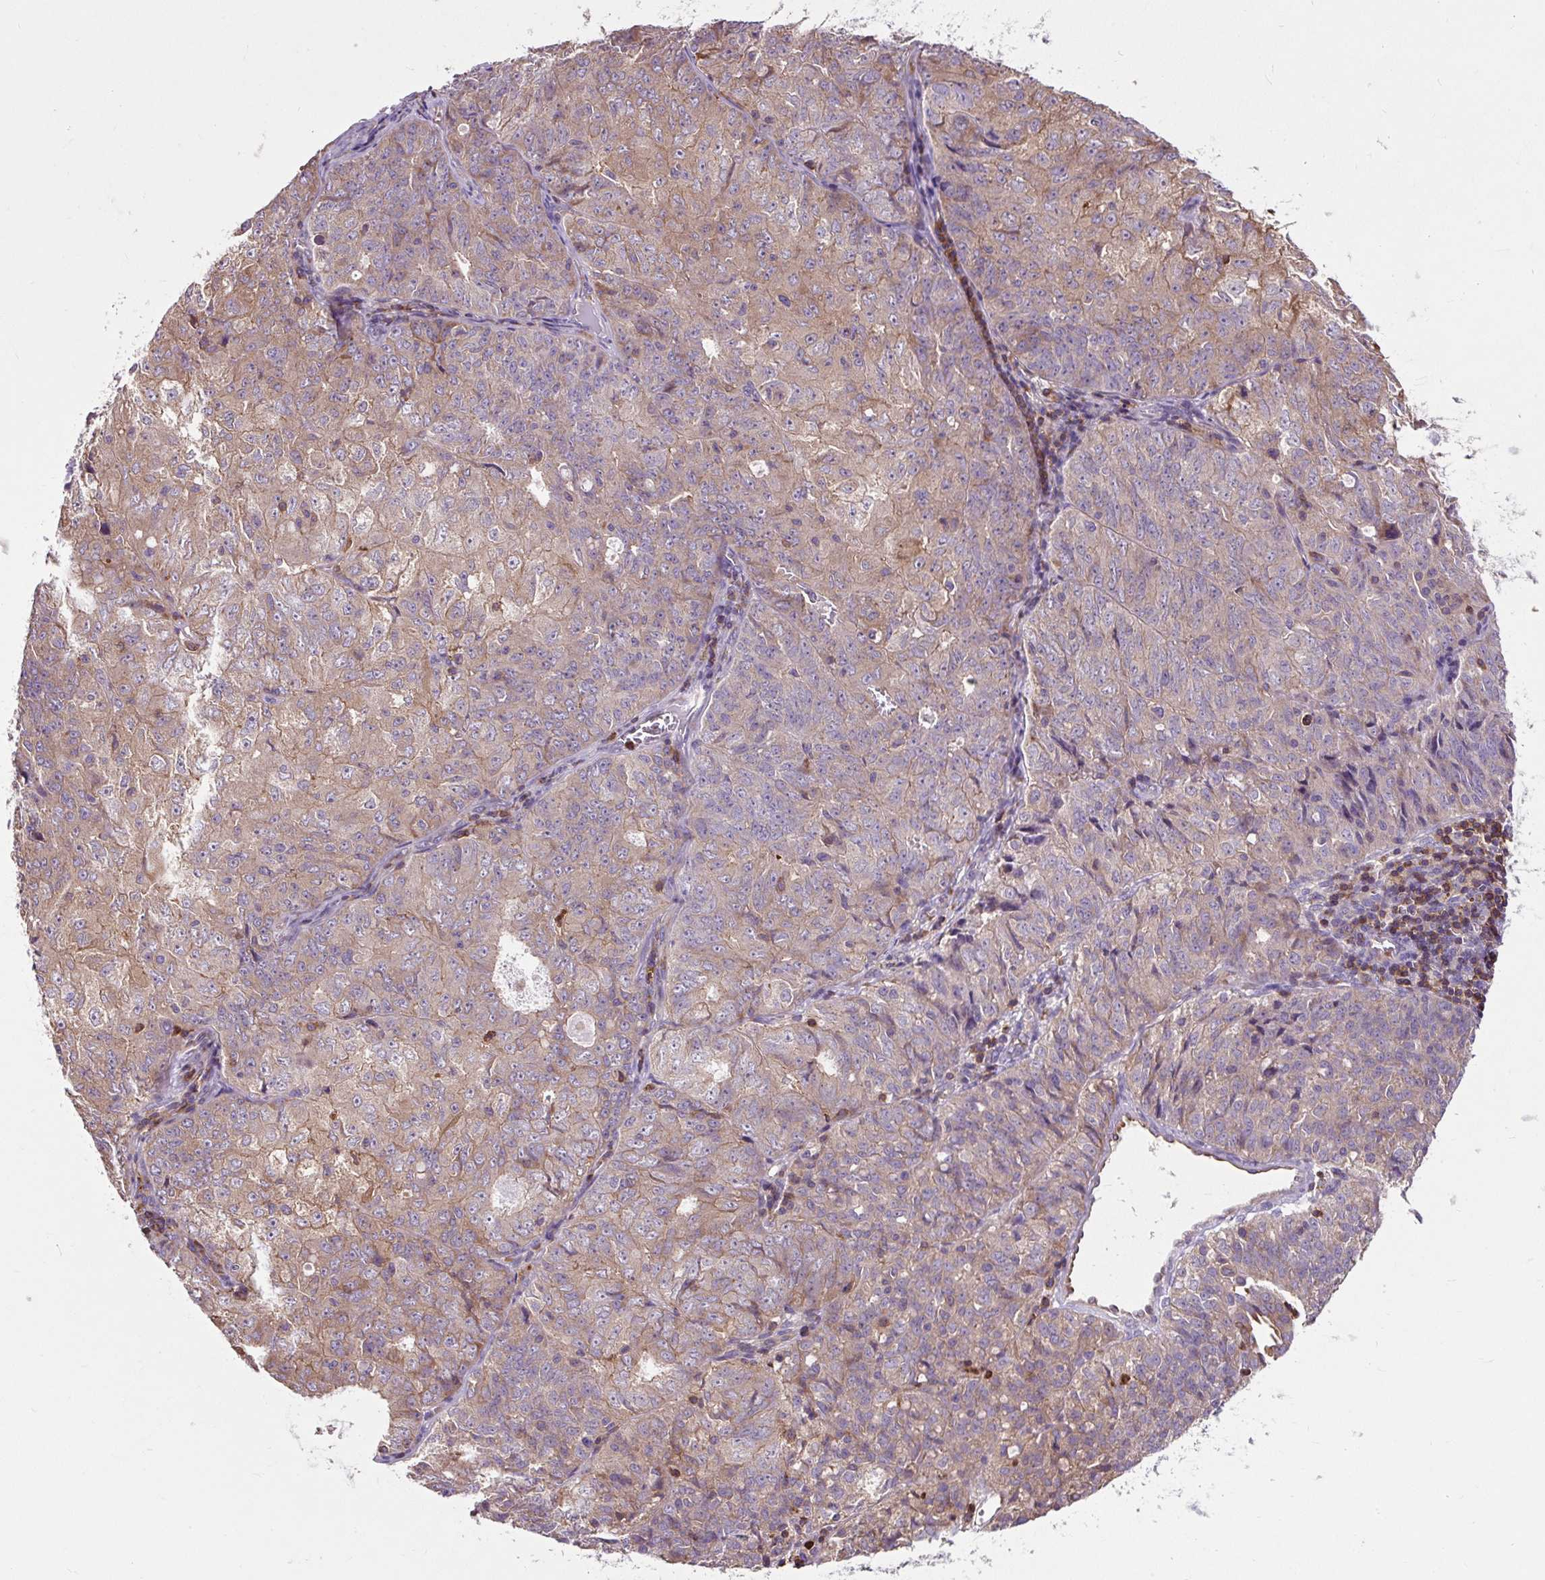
{"staining": {"intensity": "weak", "quantity": ">75%", "location": "cytoplasmic/membranous"}, "tissue": "endometrial cancer", "cell_type": "Tumor cells", "image_type": "cancer", "snomed": [{"axis": "morphology", "description": "Adenocarcinoma, NOS"}, {"axis": "topography", "description": "Endometrium"}], "caption": "Human endometrial cancer stained for a protein (brown) reveals weak cytoplasmic/membranous positive staining in about >75% of tumor cells.", "gene": "CISD3", "patient": {"sex": "female", "age": 61}}